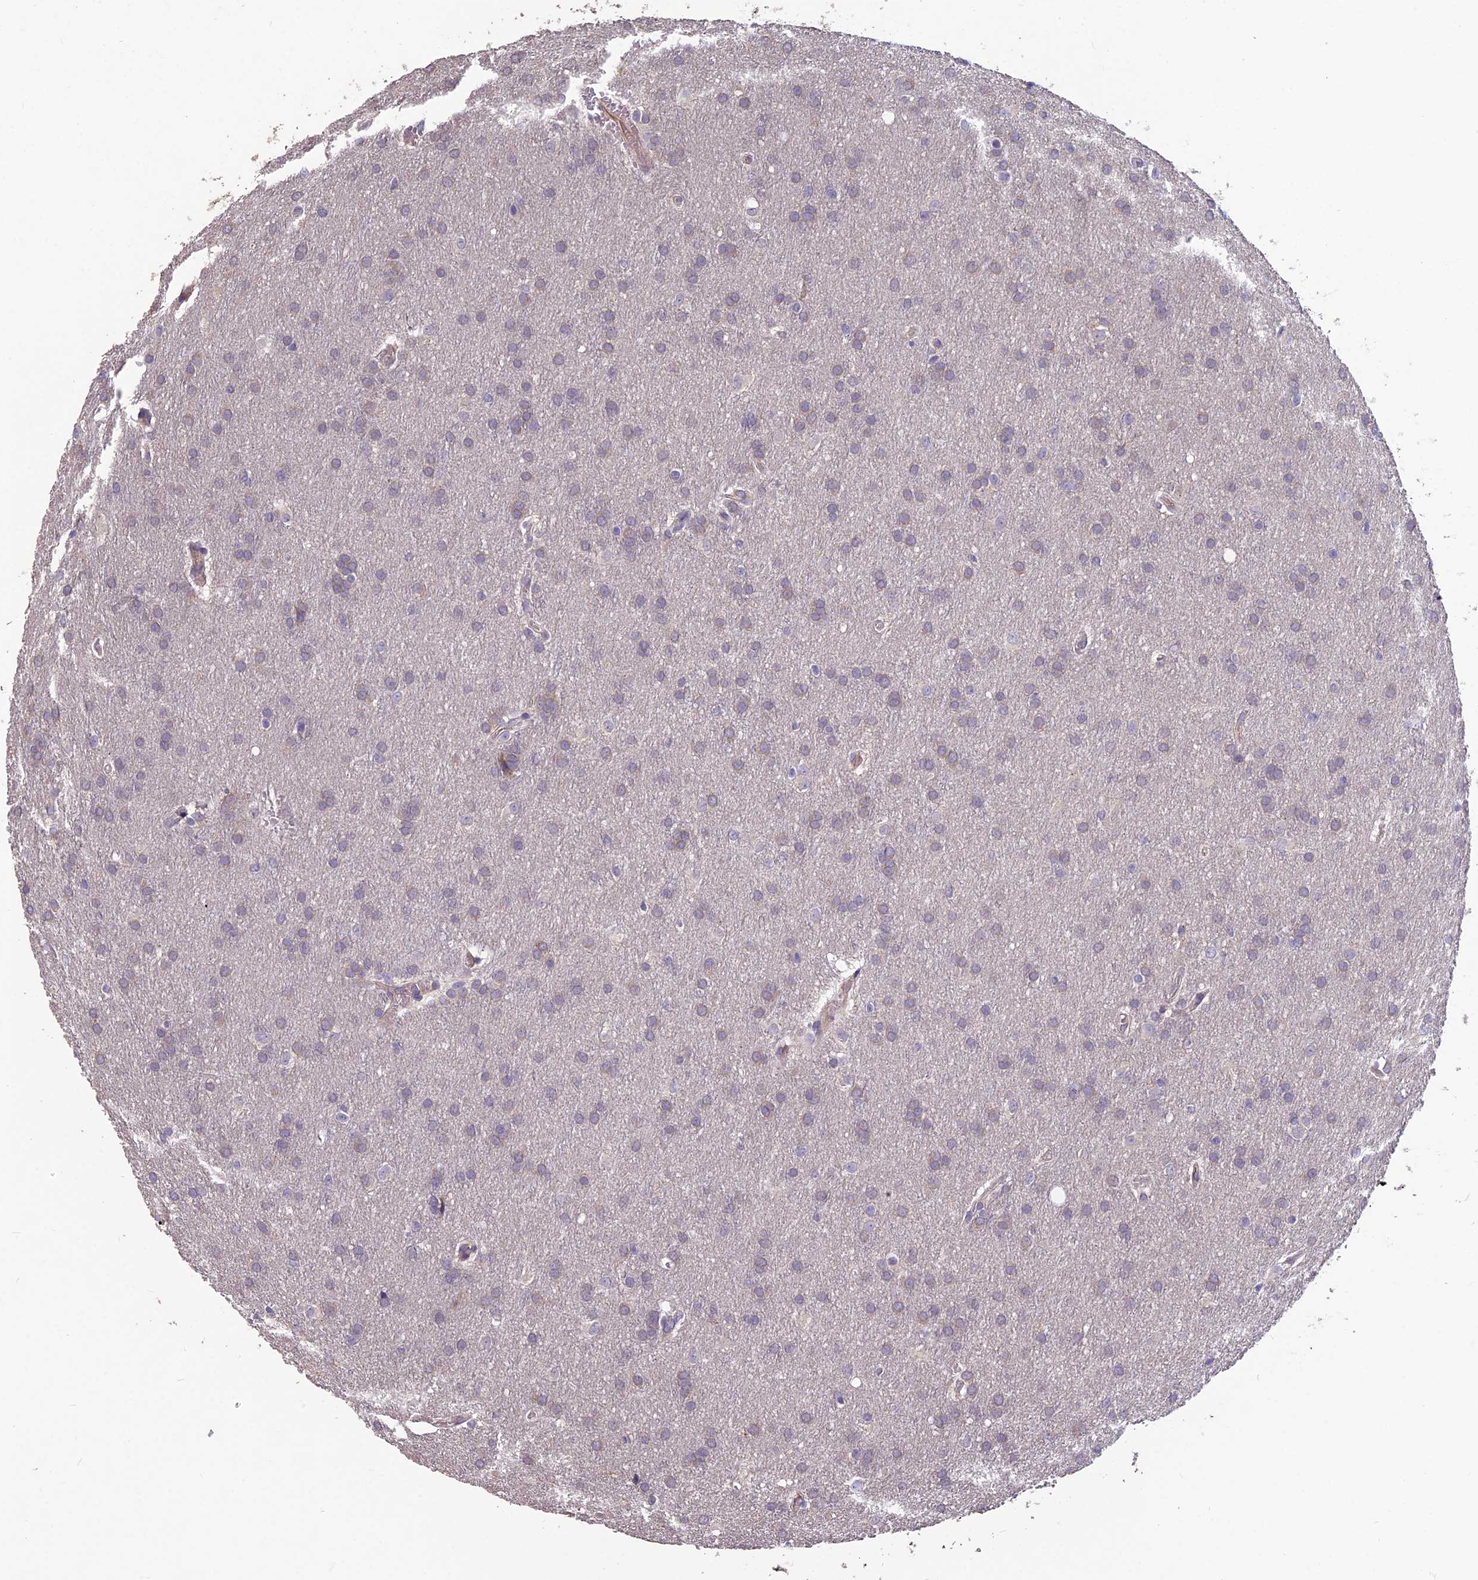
{"staining": {"intensity": "negative", "quantity": "none", "location": "none"}, "tissue": "glioma", "cell_type": "Tumor cells", "image_type": "cancer", "snomed": [{"axis": "morphology", "description": "Glioma, malignant, Low grade"}, {"axis": "topography", "description": "Brain"}], "caption": "High power microscopy micrograph of an immunohistochemistry photomicrograph of glioma, revealing no significant expression in tumor cells. Brightfield microscopy of IHC stained with DAB (brown) and hematoxylin (blue), captured at high magnification.", "gene": "CEACAM16", "patient": {"sex": "female", "age": 32}}